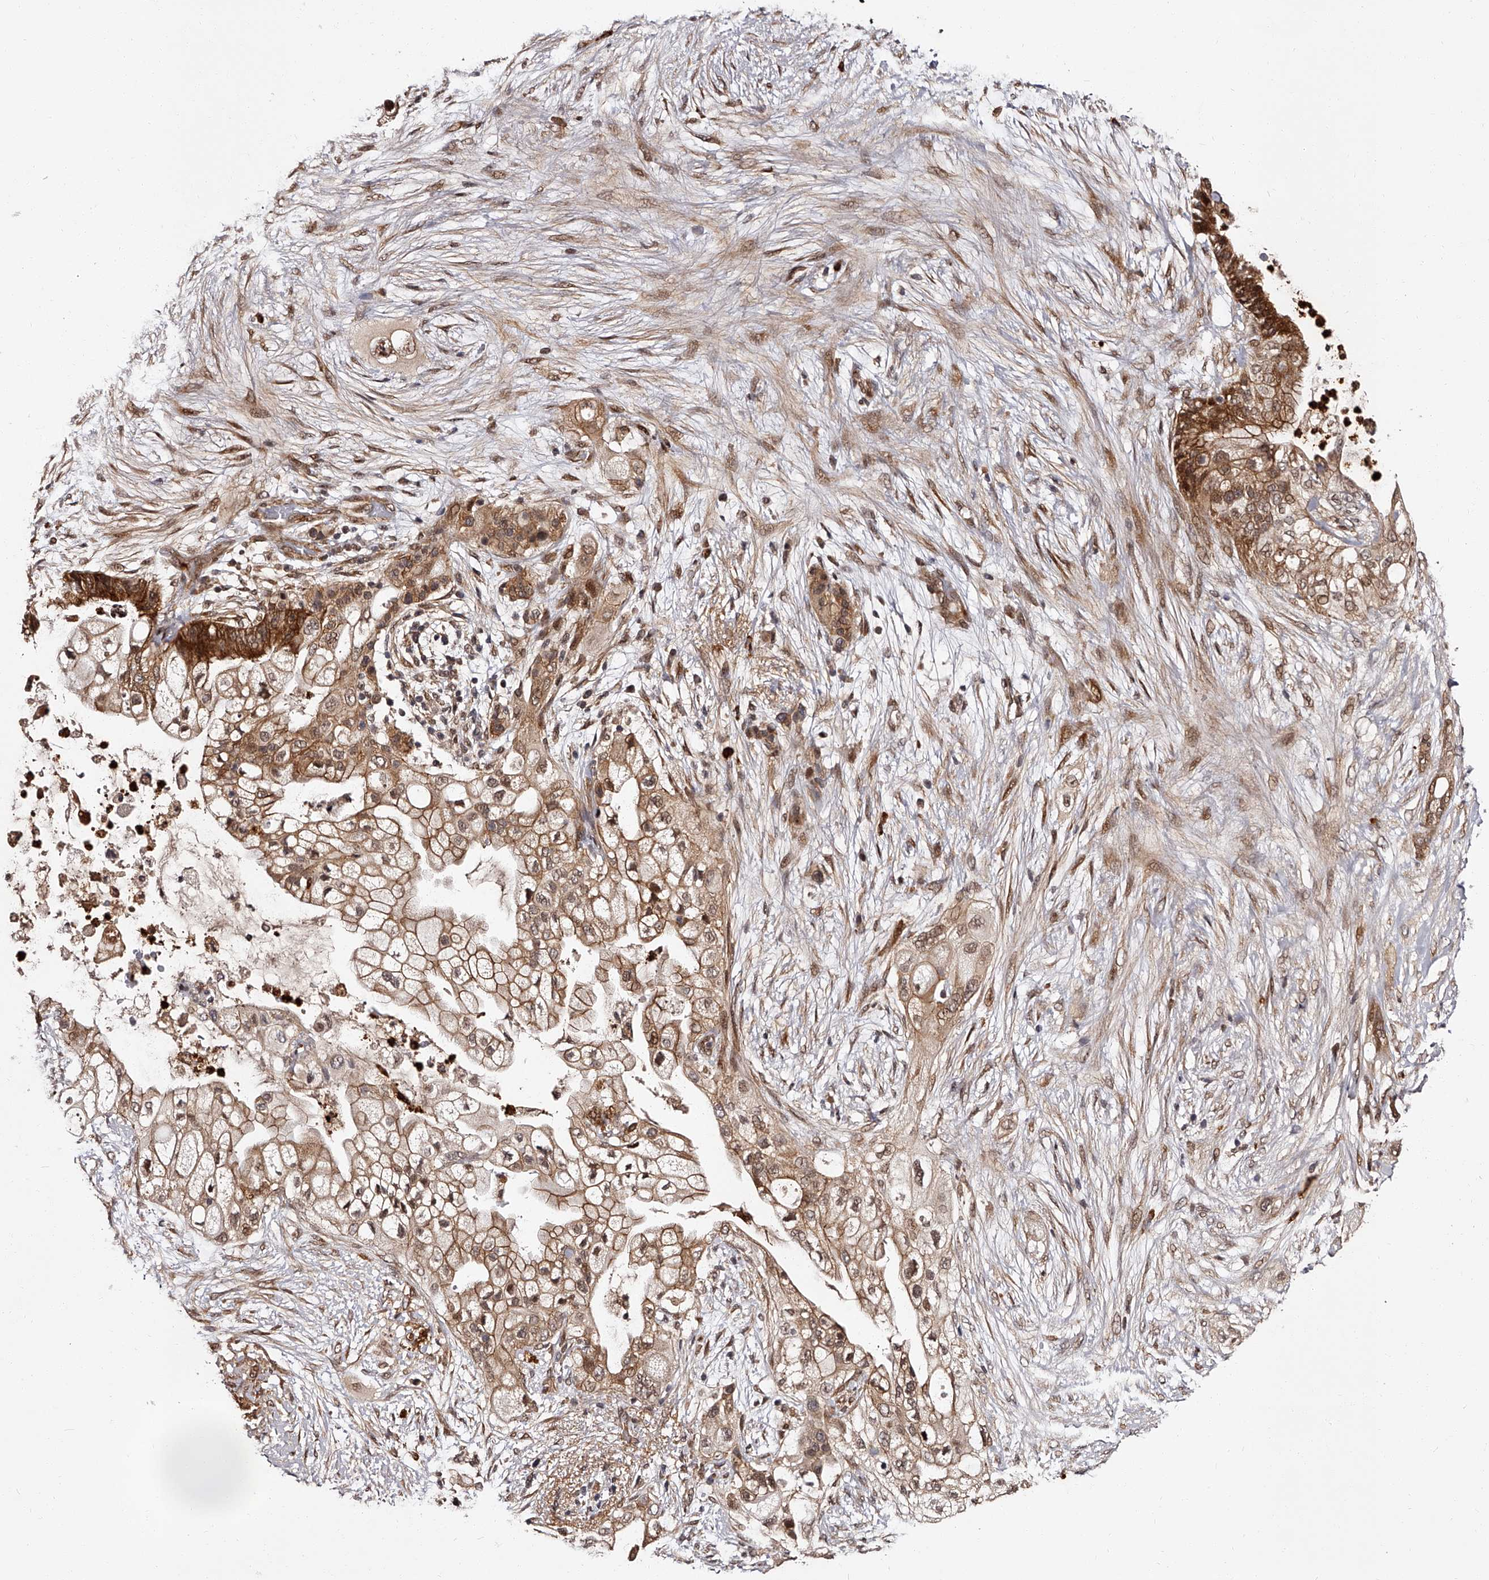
{"staining": {"intensity": "strong", "quantity": "25%-75%", "location": "cytoplasmic/membranous,nuclear"}, "tissue": "pancreatic cancer", "cell_type": "Tumor cells", "image_type": "cancer", "snomed": [{"axis": "morphology", "description": "Adenocarcinoma, NOS"}, {"axis": "topography", "description": "Pancreas"}], "caption": "Immunohistochemical staining of human adenocarcinoma (pancreatic) displays high levels of strong cytoplasmic/membranous and nuclear protein positivity in approximately 25%-75% of tumor cells.", "gene": "RSC1A1", "patient": {"sex": "male", "age": 53}}